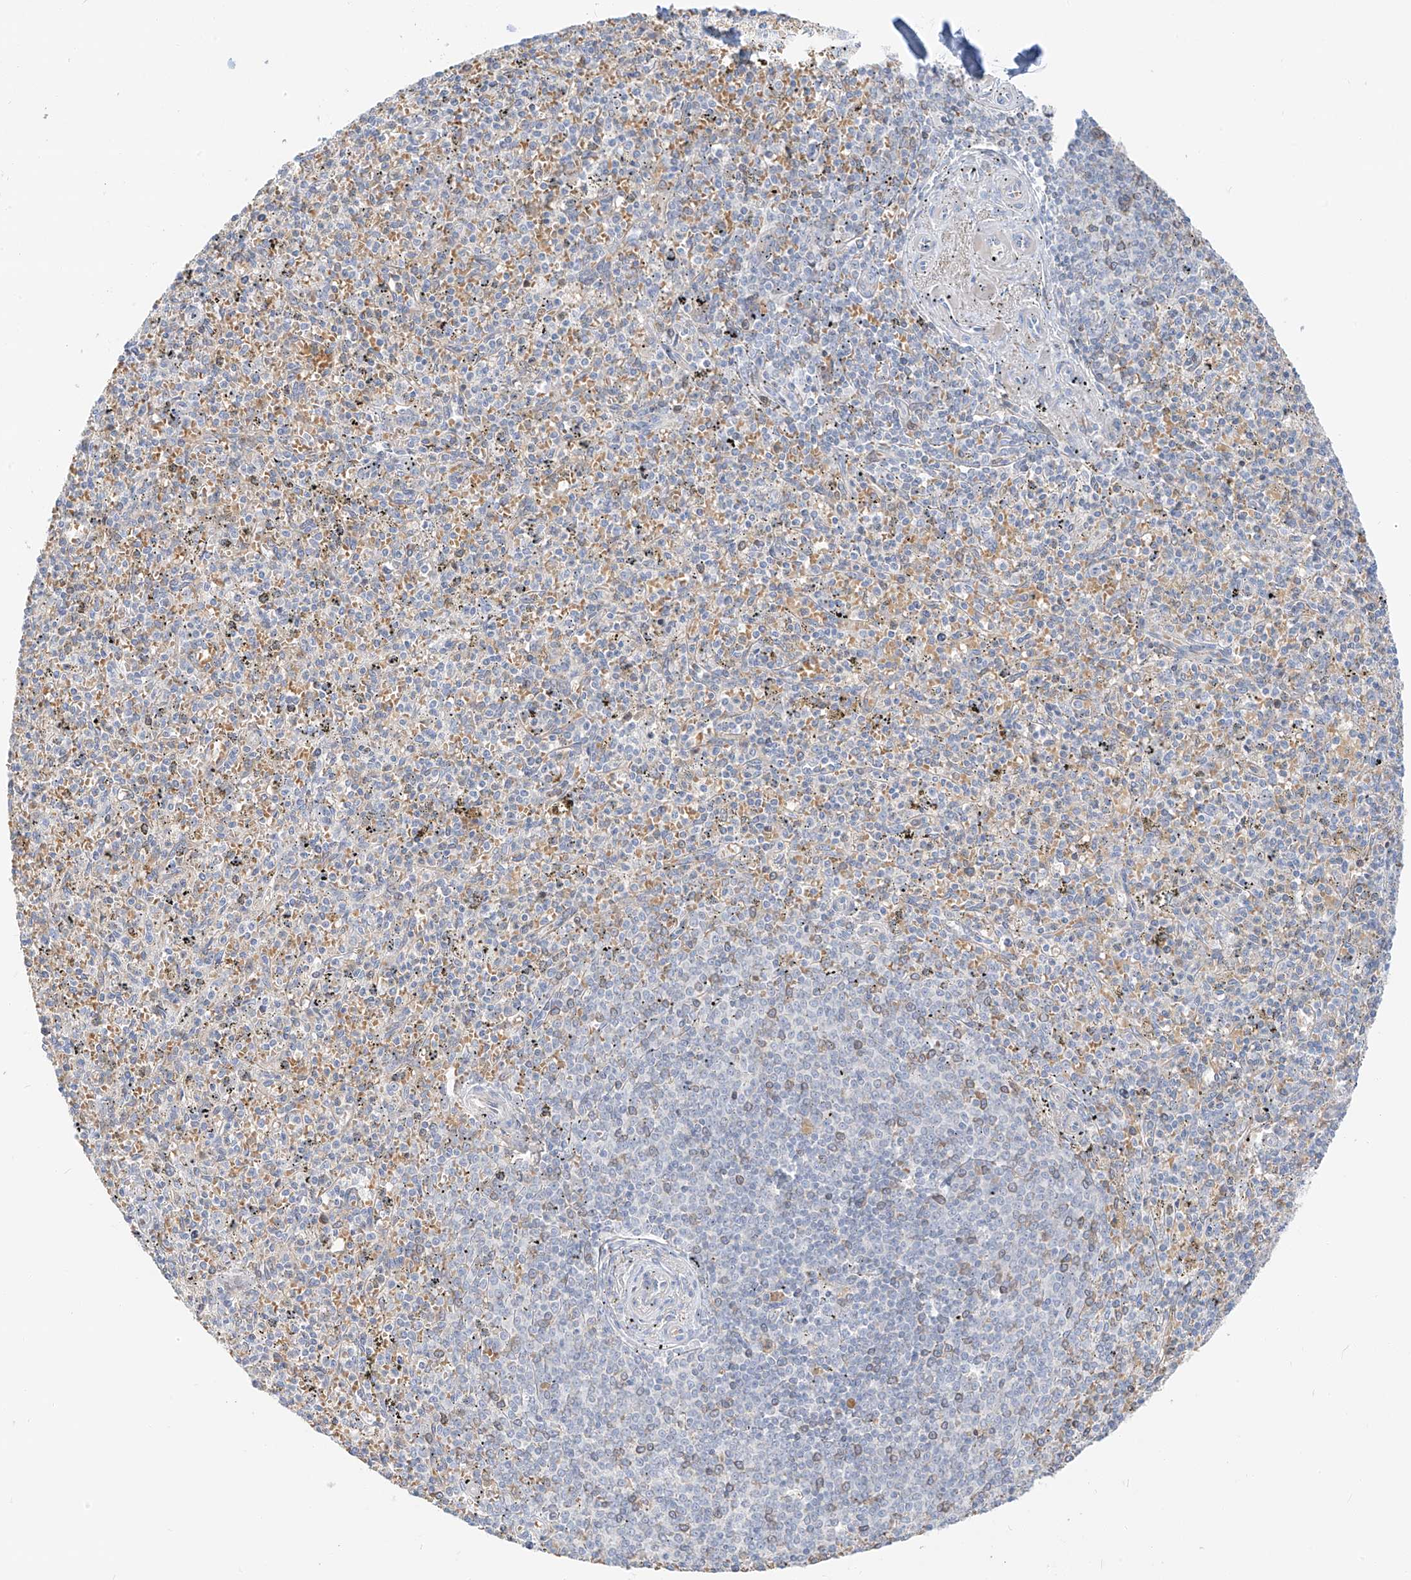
{"staining": {"intensity": "weak", "quantity": "<25%", "location": "cytoplasmic/membranous"}, "tissue": "spleen", "cell_type": "Cells in red pulp", "image_type": "normal", "snomed": [{"axis": "morphology", "description": "Normal tissue, NOS"}, {"axis": "topography", "description": "Spleen"}], "caption": "Spleen stained for a protein using IHC shows no staining cells in red pulp.", "gene": "PGC", "patient": {"sex": "male", "age": 72}}